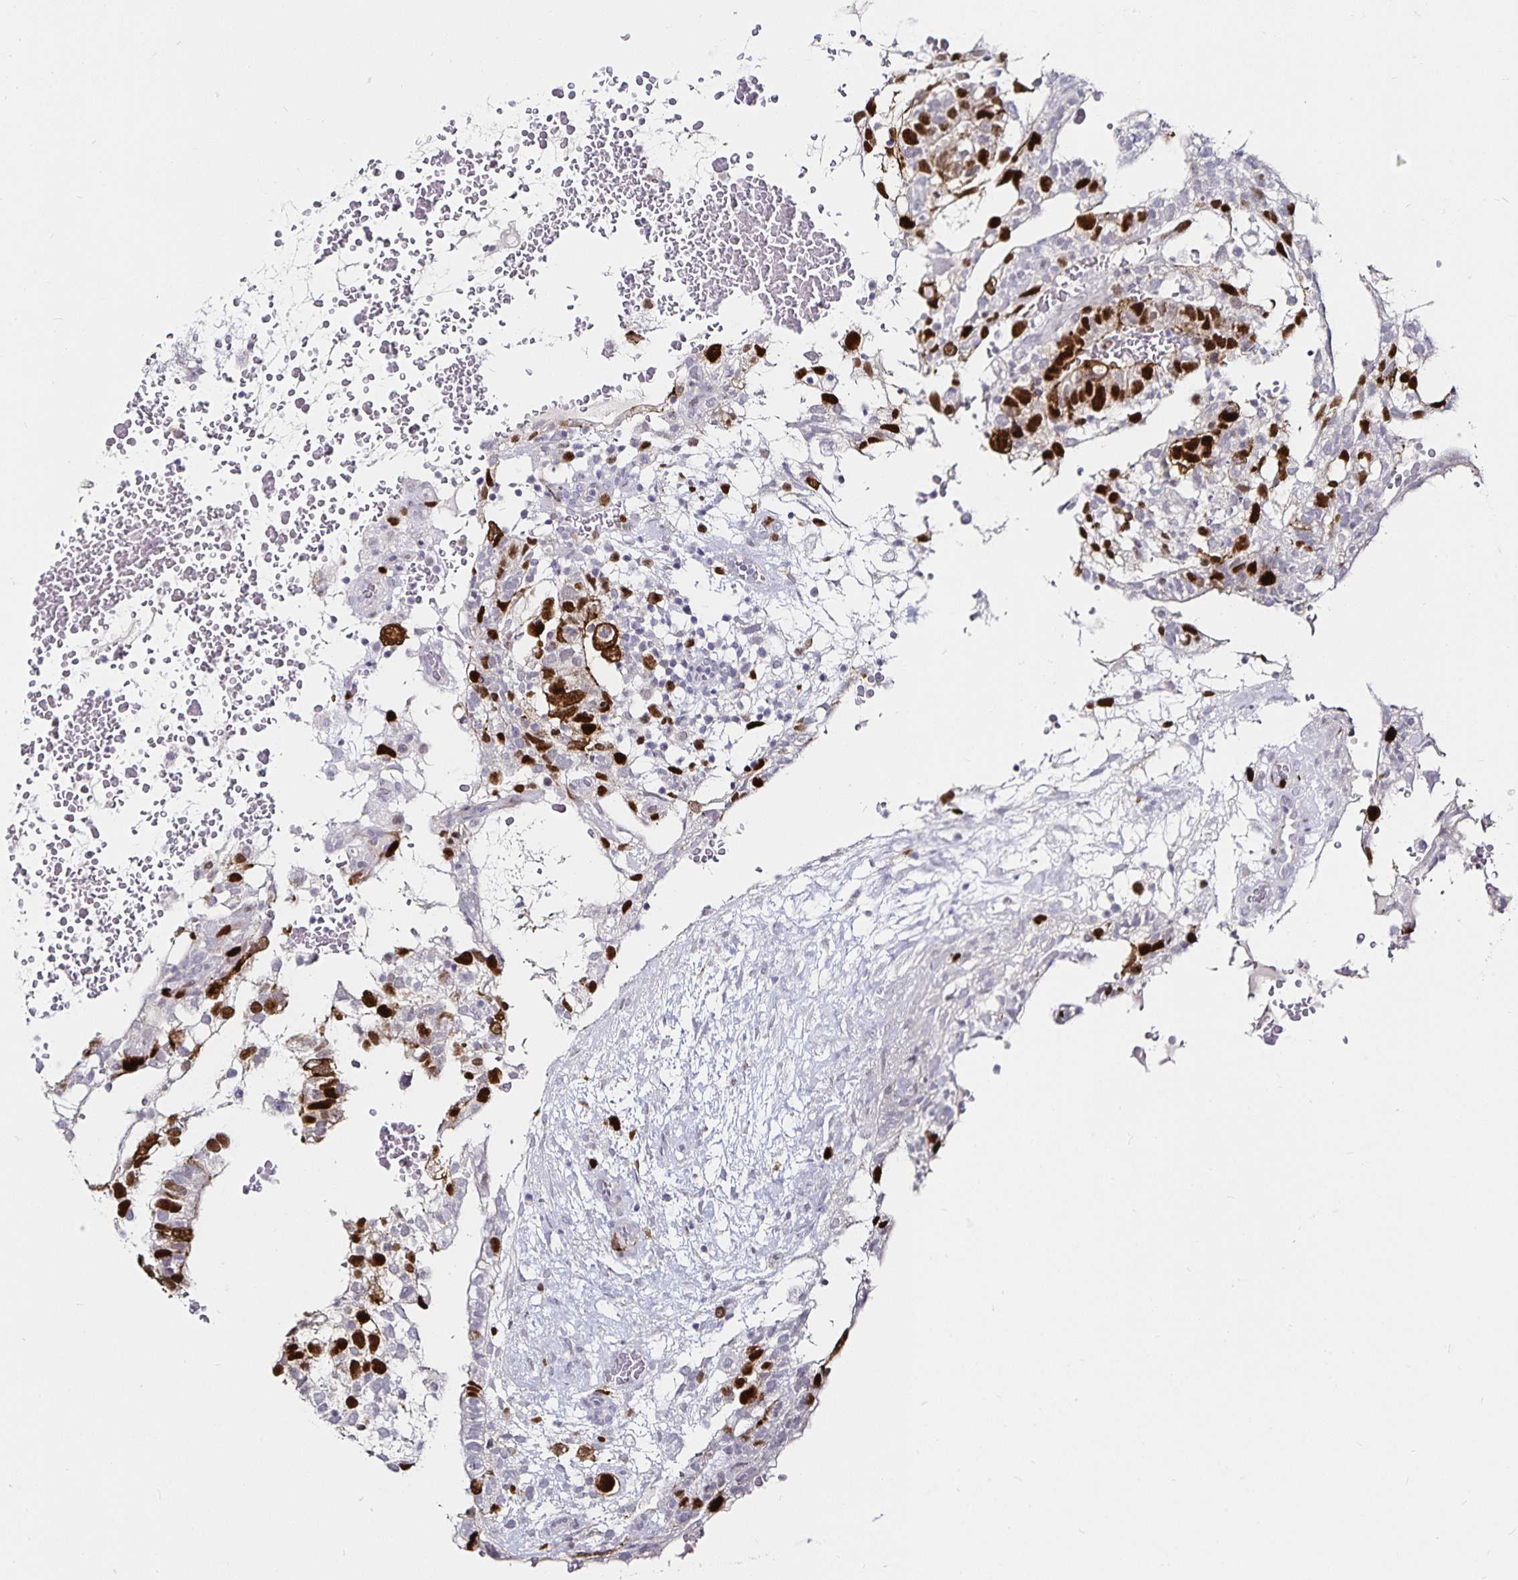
{"staining": {"intensity": "strong", "quantity": "25%-75%", "location": "nuclear"}, "tissue": "testis cancer", "cell_type": "Tumor cells", "image_type": "cancer", "snomed": [{"axis": "morphology", "description": "Carcinoma, Embryonal, NOS"}, {"axis": "topography", "description": "Testis"}], "caption": "Testis embryonal carcinoma stained with IHC demonstrates strong nuclear positivity in about 25%-75% of tumor cells.", "gene": "ANLN", "patient": {"sex": "male", "age": 32}}